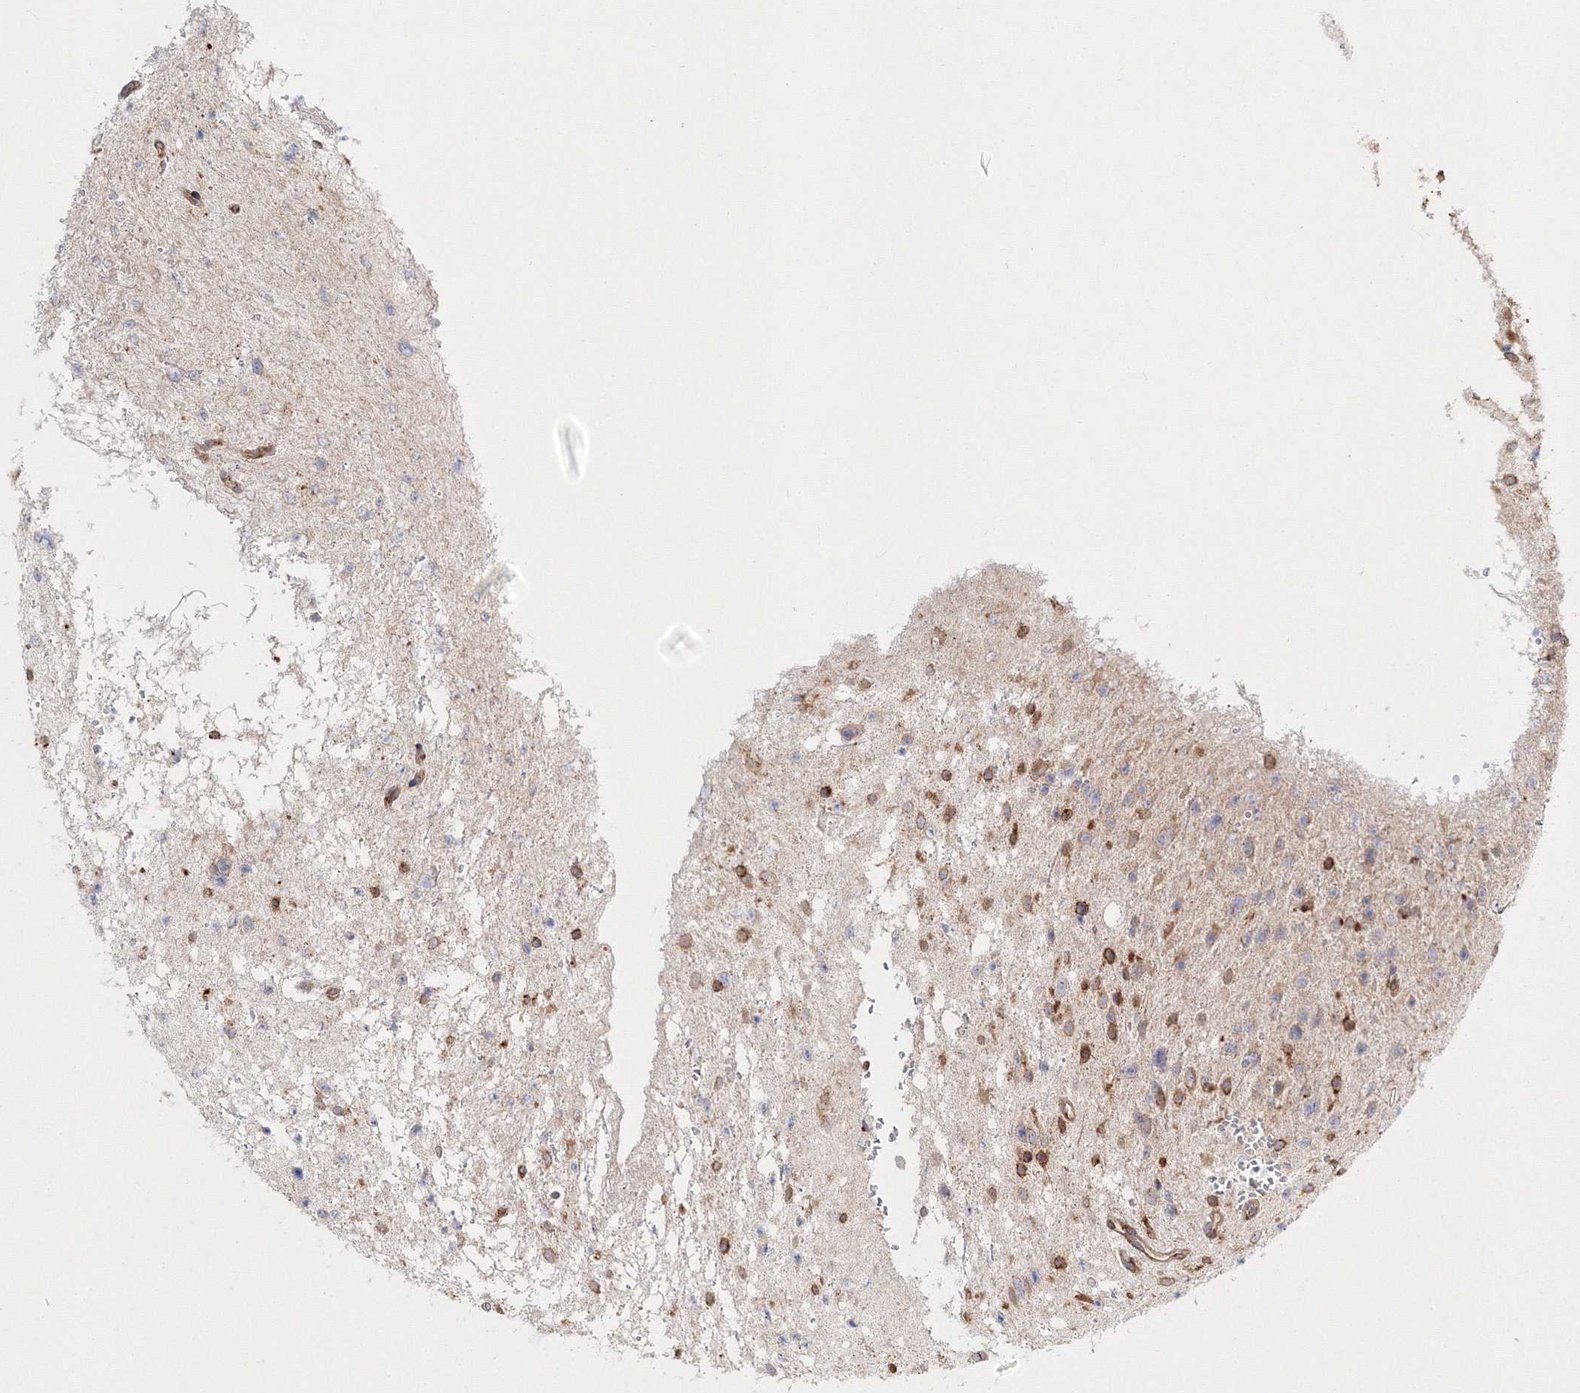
{"staining": {"intensity": "strong", "quantity": "<25%", "location": "cytoplasmic/membranous"}, "tissue": "glioma", "cell_type": "Tumor cells", "image_type": "cancer", "snomed": [{"axis": "morphology", "description": "Glioma, malignant, Low grade"}, {"axis": "topography", "description": "Brain"}], "caption": "Protein analysis of glioma tissue displays strong cytoplasmic/membranous positivity in approximately <25% of tumor cells.", "gene": "ARCN1", "patient": {"sex": "female", "age": 37}}